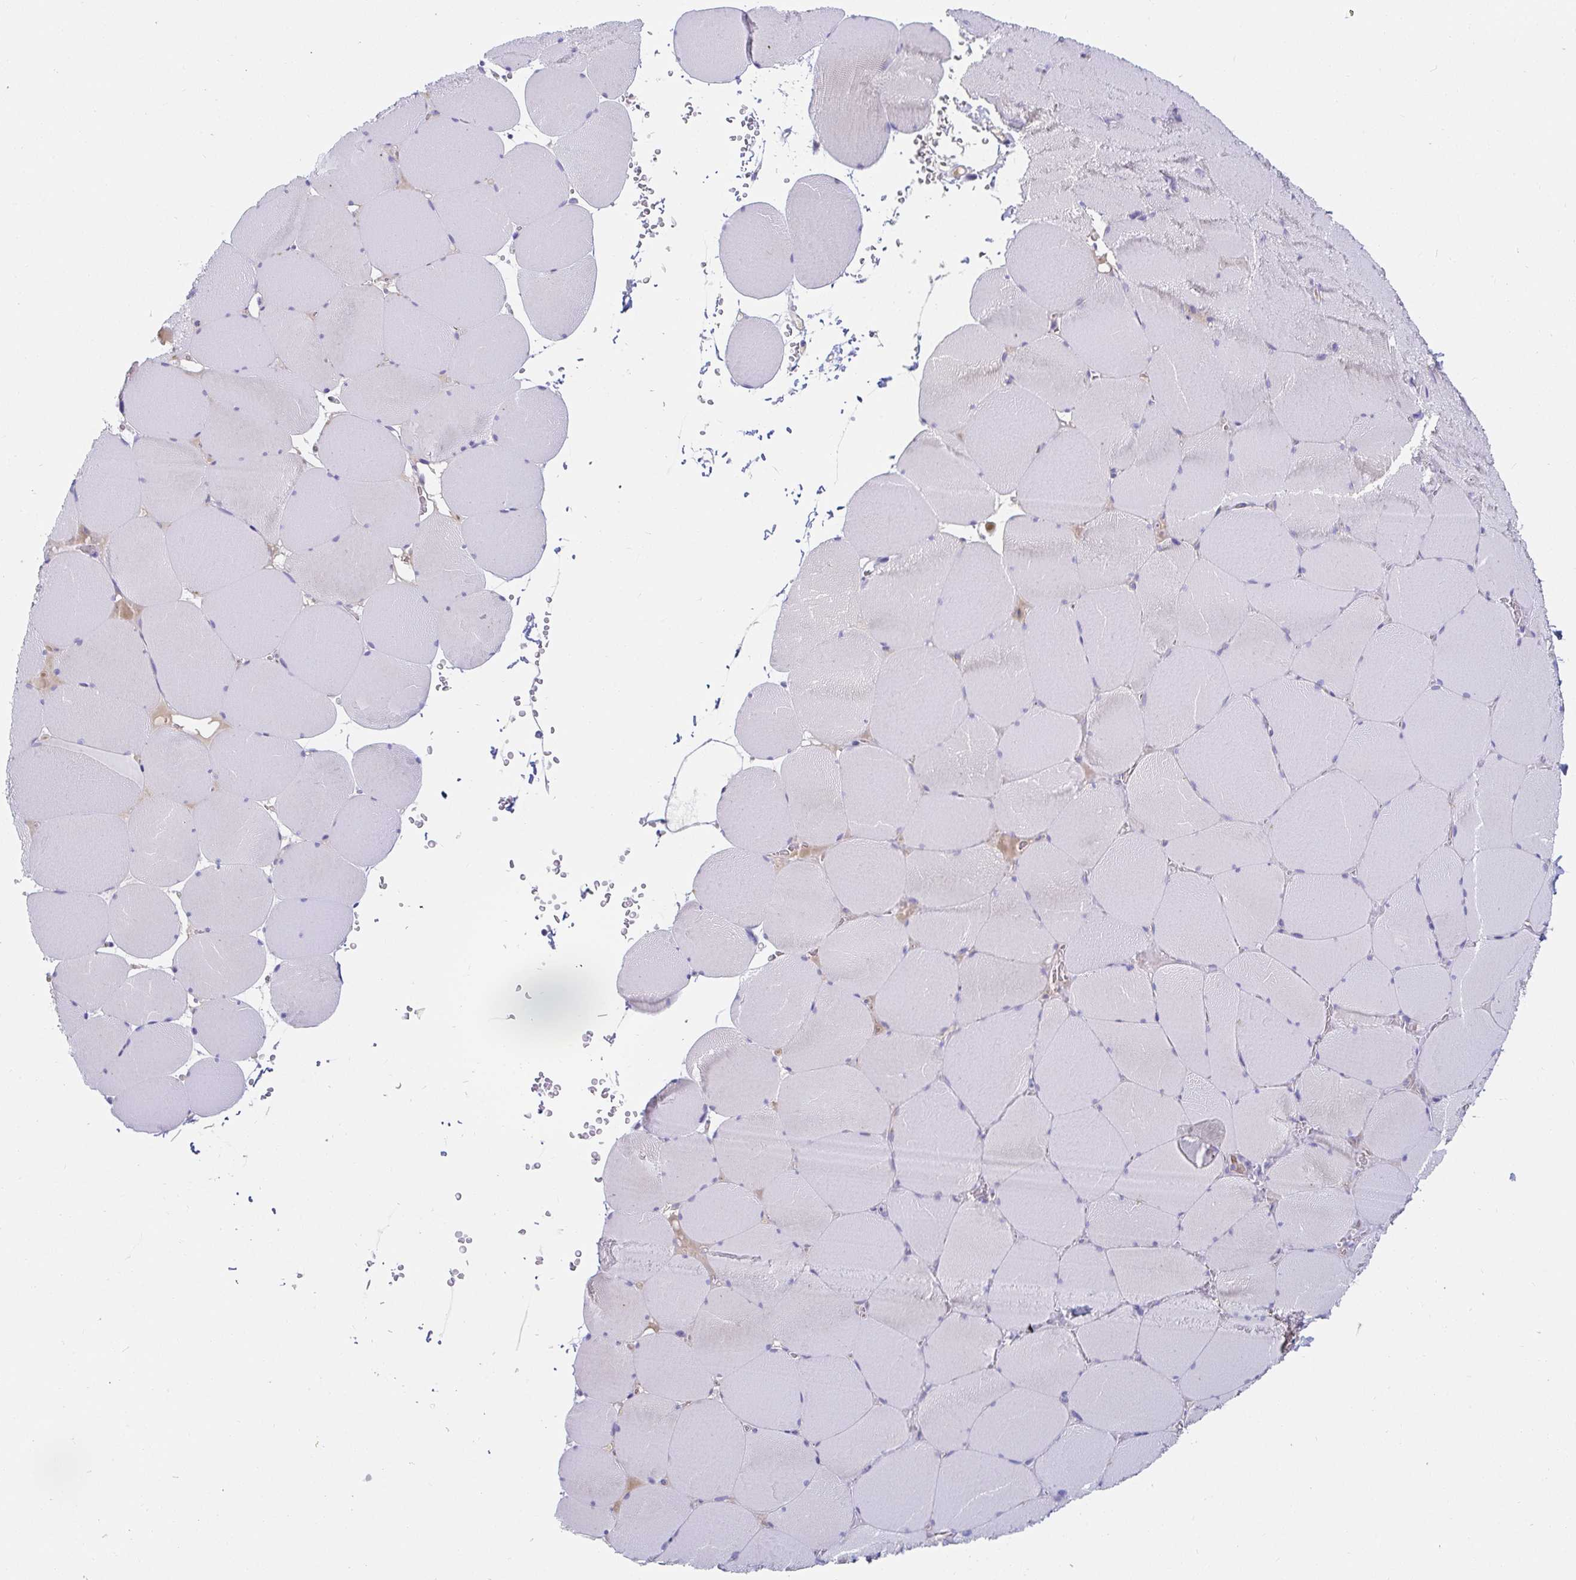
{"staining": {"intensity": "negative", "quantity": "none", "location": "none"}, "tissue": "skeletal muscle", "cell_type": "Myocytes", "image_type": "normal", "snomed": [{"axis": "morphology", "description": "Normal tissue, NOS"}, {"axis": "topography", "description": "Skeletal muscle"}, {"axis": "topography", "description": "Head-Neck"}], "caption": "High magnification brightfield microscopy of normal skeletal muscle stained with DAB (brown) and counterstained with hematoxylin (blue): myocytes show no significant expression. (DAB (3,3'-diaminobenzidine) immunohistochemistry (IHC), high magnification).", "gene": "C4orf17", "patient": {"sex": "male", "age": 66}}